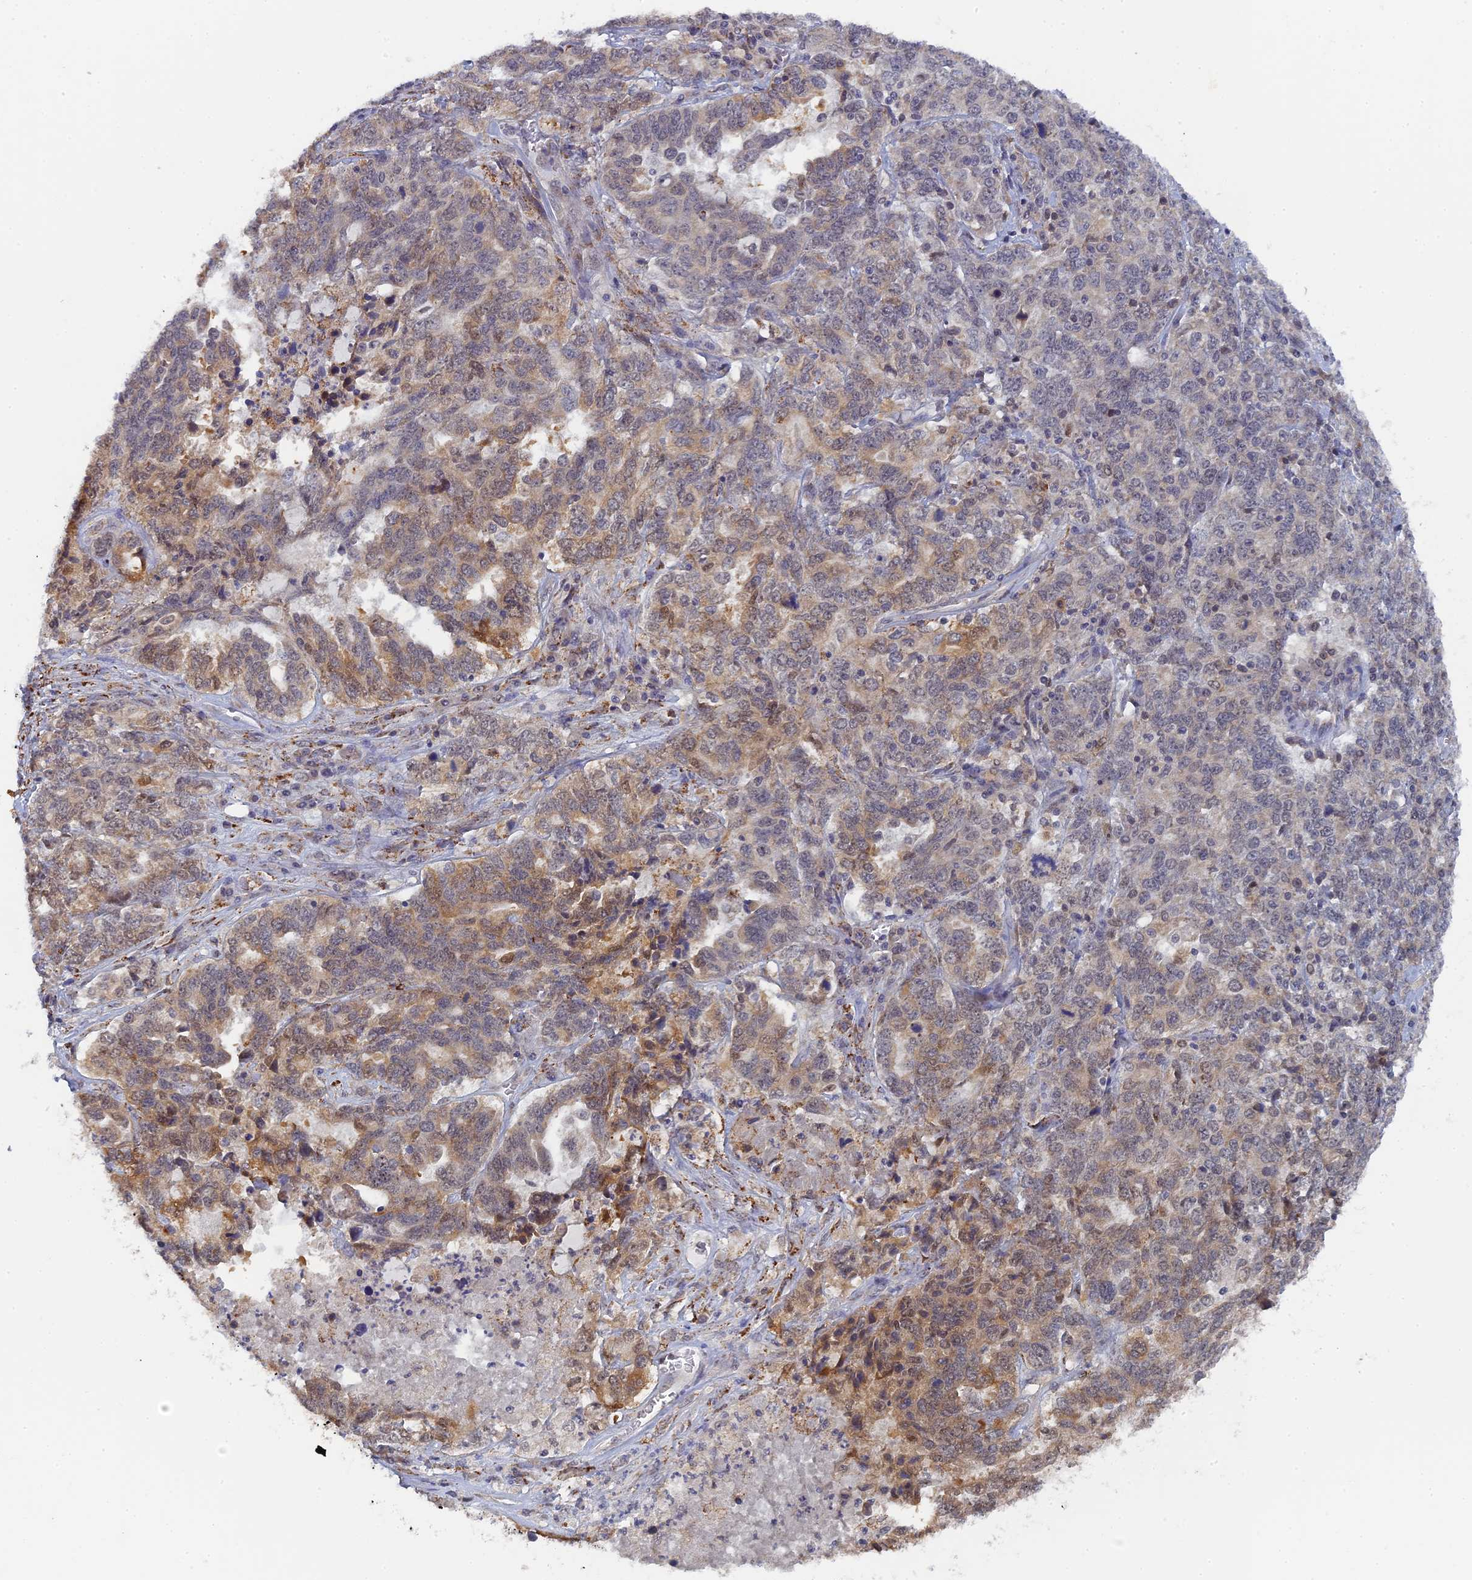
{"staining": {"intensity": "weak", "quantity": "25%-75%", "location": "cytoplasmic/membranous,nuclear"}, "tissue": "ovarian cancer", "cell_type": "Tumor cells", "image_type": "cancer", "snomed": [{"axis": "morphology", "description": "Carcinoma, endometroid"}, {"axis": "topography", "description": "Ovary"}], "caption": "Endometroid carcinoma (ovarian) tissue reveals weak cytoplasmic/membranous and nuclear positivity in about 25%-75% of tumor cells, visualized by immunohistochemistry.", "gene": "MIGA2", "patient": {"sex": "female", "age": 62}}